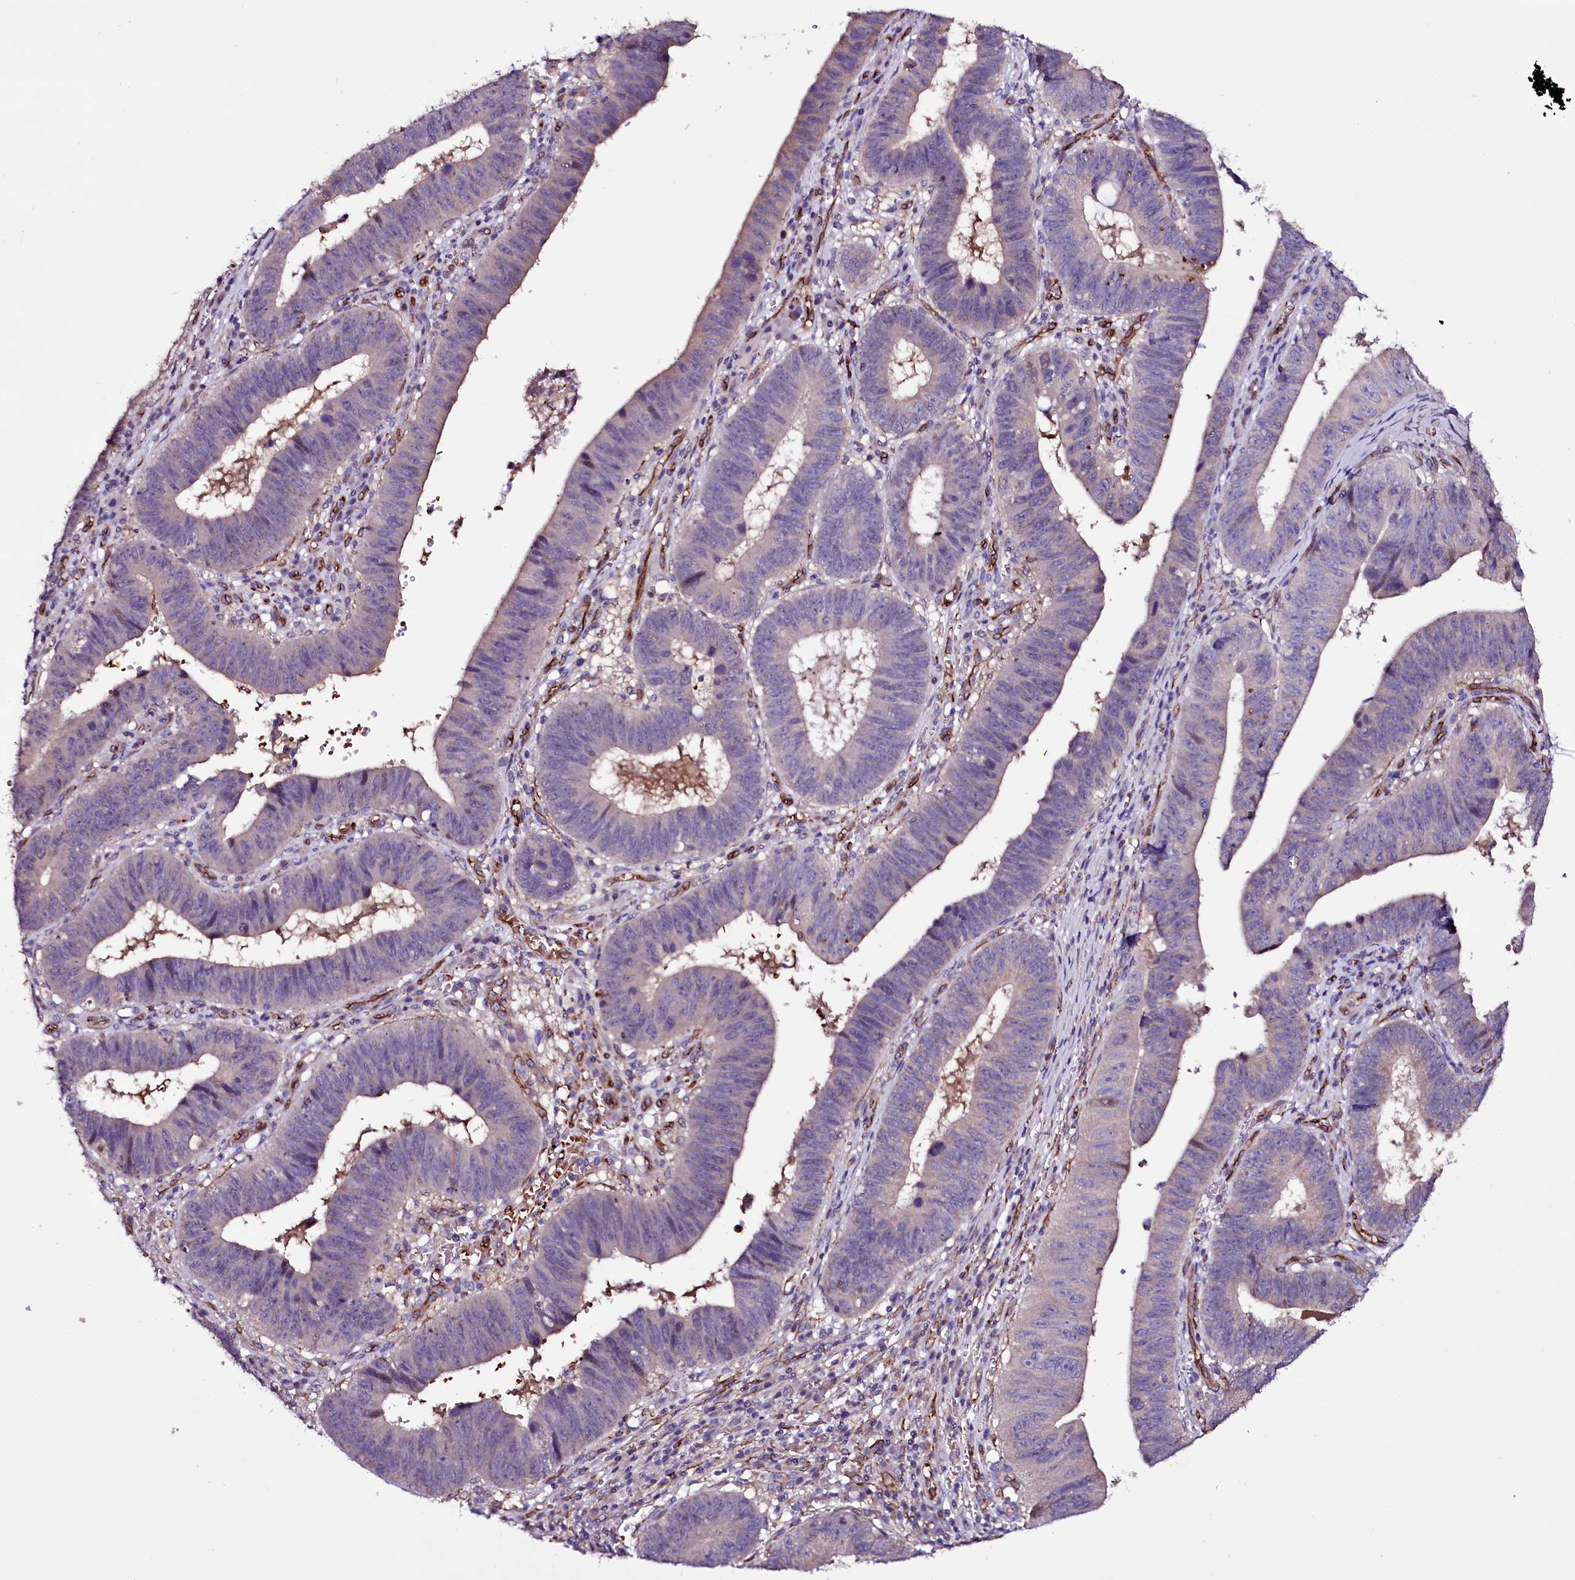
{"staining": {"intensity": "negative", "quantity": "none", "location": "none"}, "tissue": "stomach cancer", "cell_type": "Tumor cells", "image_type": "cancer", "snomed": [{"axis": "morphology", "description": "Adenocarcinoma, NOS"}, {"axis": "topography", "description": "Stomach"}], "caption": "The micrograph demonstrates no staining of tumor cells in adenocarcinoma (stomach).", "gene": "MEX3C", "patient": {"sex": "male", "age": 59}}